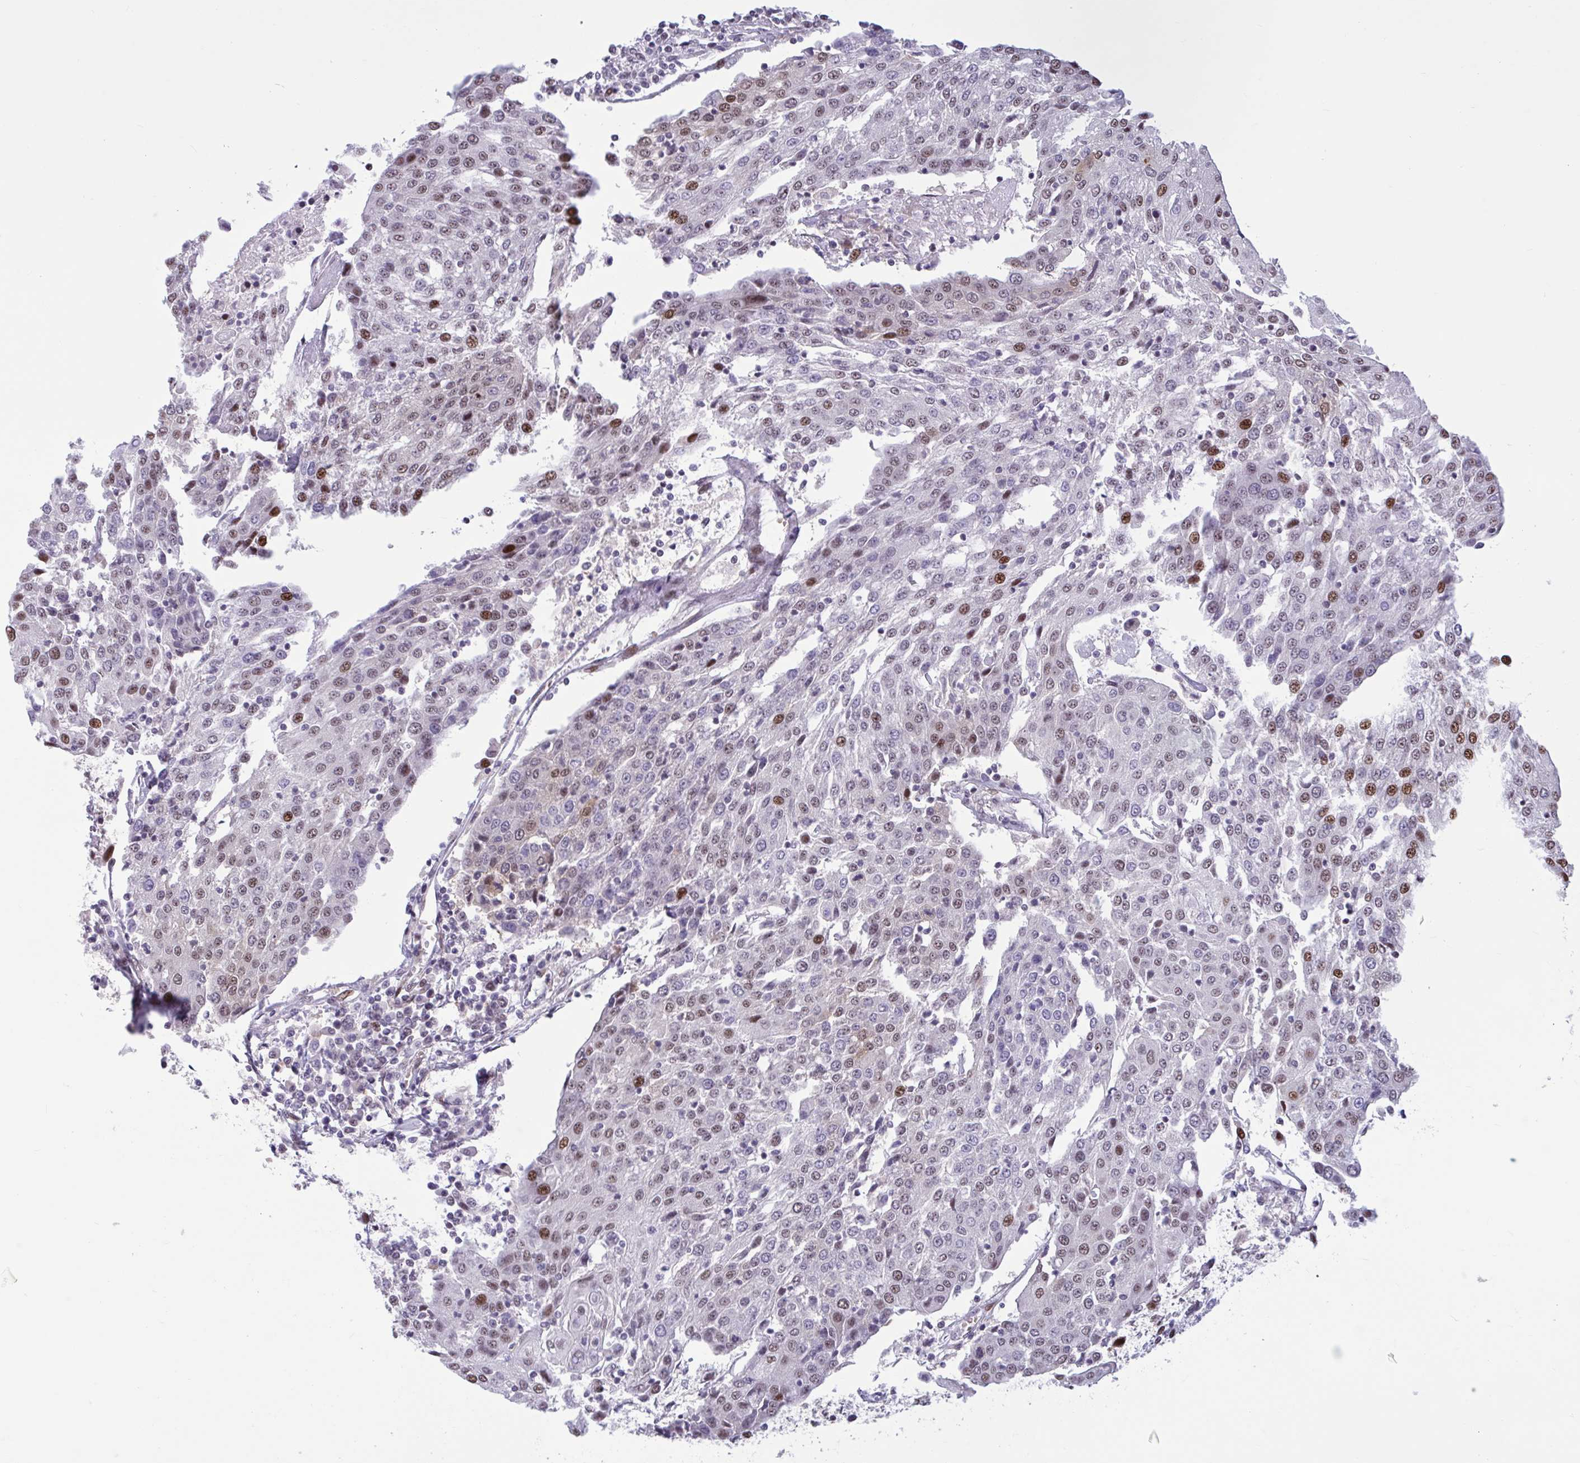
{"staining": {"intensity": "moderate", "quantity": "25%-75%", "location": "nuclear"}, "tissue": "urothelial cancer", "cell_type": "Tumor cells", "image_type": "cancer", "snomed": [{"axis": "morphology", "description": "Urothelial carcinoma, High grade"}, {"axis": "topography", "description": "Urinary bladder"}], "caption": "A photomicrograph of urothelial cancer stained for a protein displays moderate nuclear brown staining in tumor cells.", "gene": "RBL1", "patient": {"sex": "female", "age": 85}}